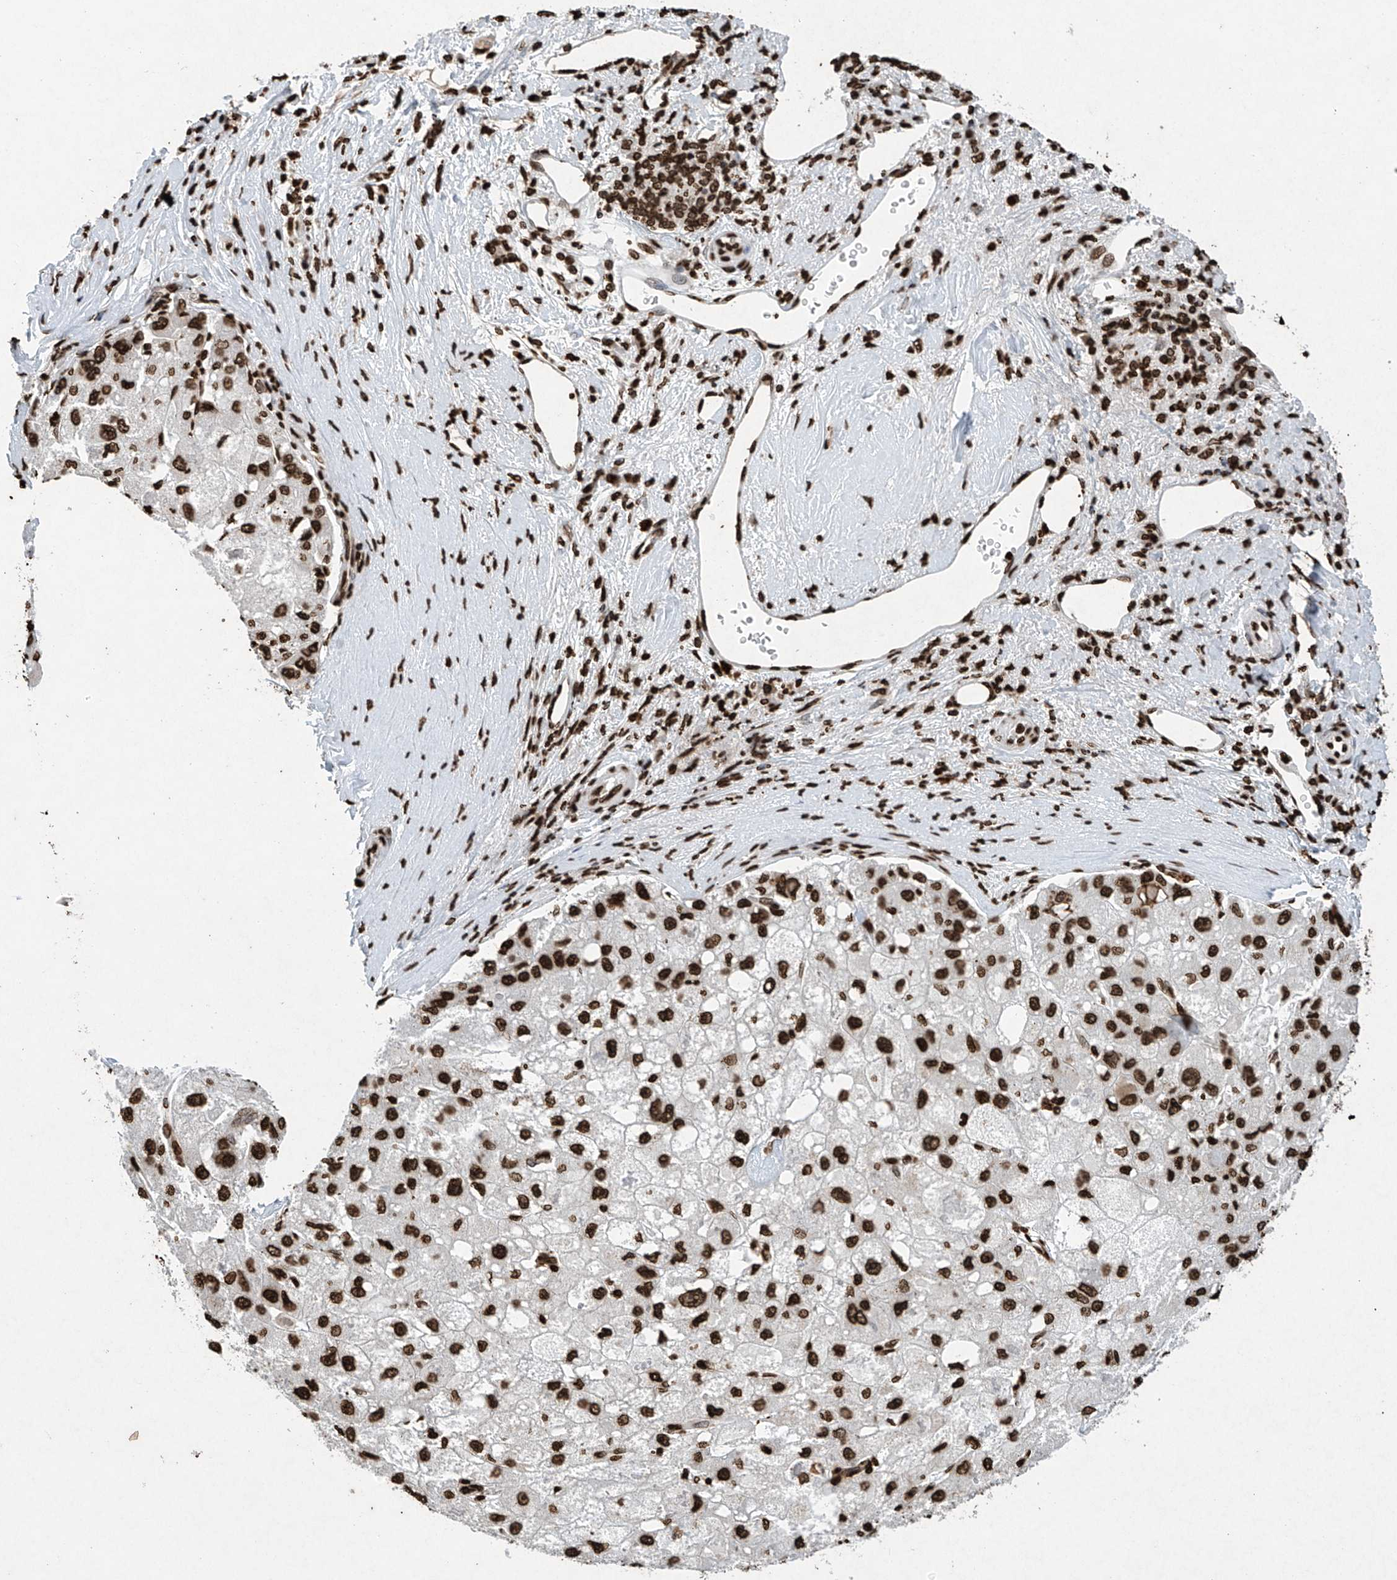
{"staining": {"intensity": "strong", "quantity": ">75%", "location": "nuclear"}, "tissue": "liver cancer", "cell_type": "Tumor cells", "image_type": "cancer", "snomed": [{"axis": "morphology", "description": "Carcinoma, Hepatocellular, NOS"}, {"axis": "topography", "description": "Liver"}], "caption": "Human liver hepatocellular carcinoma stained with a brown dye shows strong nuclear positive expression in about >75% of tumor cells.", "gene": "H3-3A", "patient": {"sex": "male", "age": 80}}